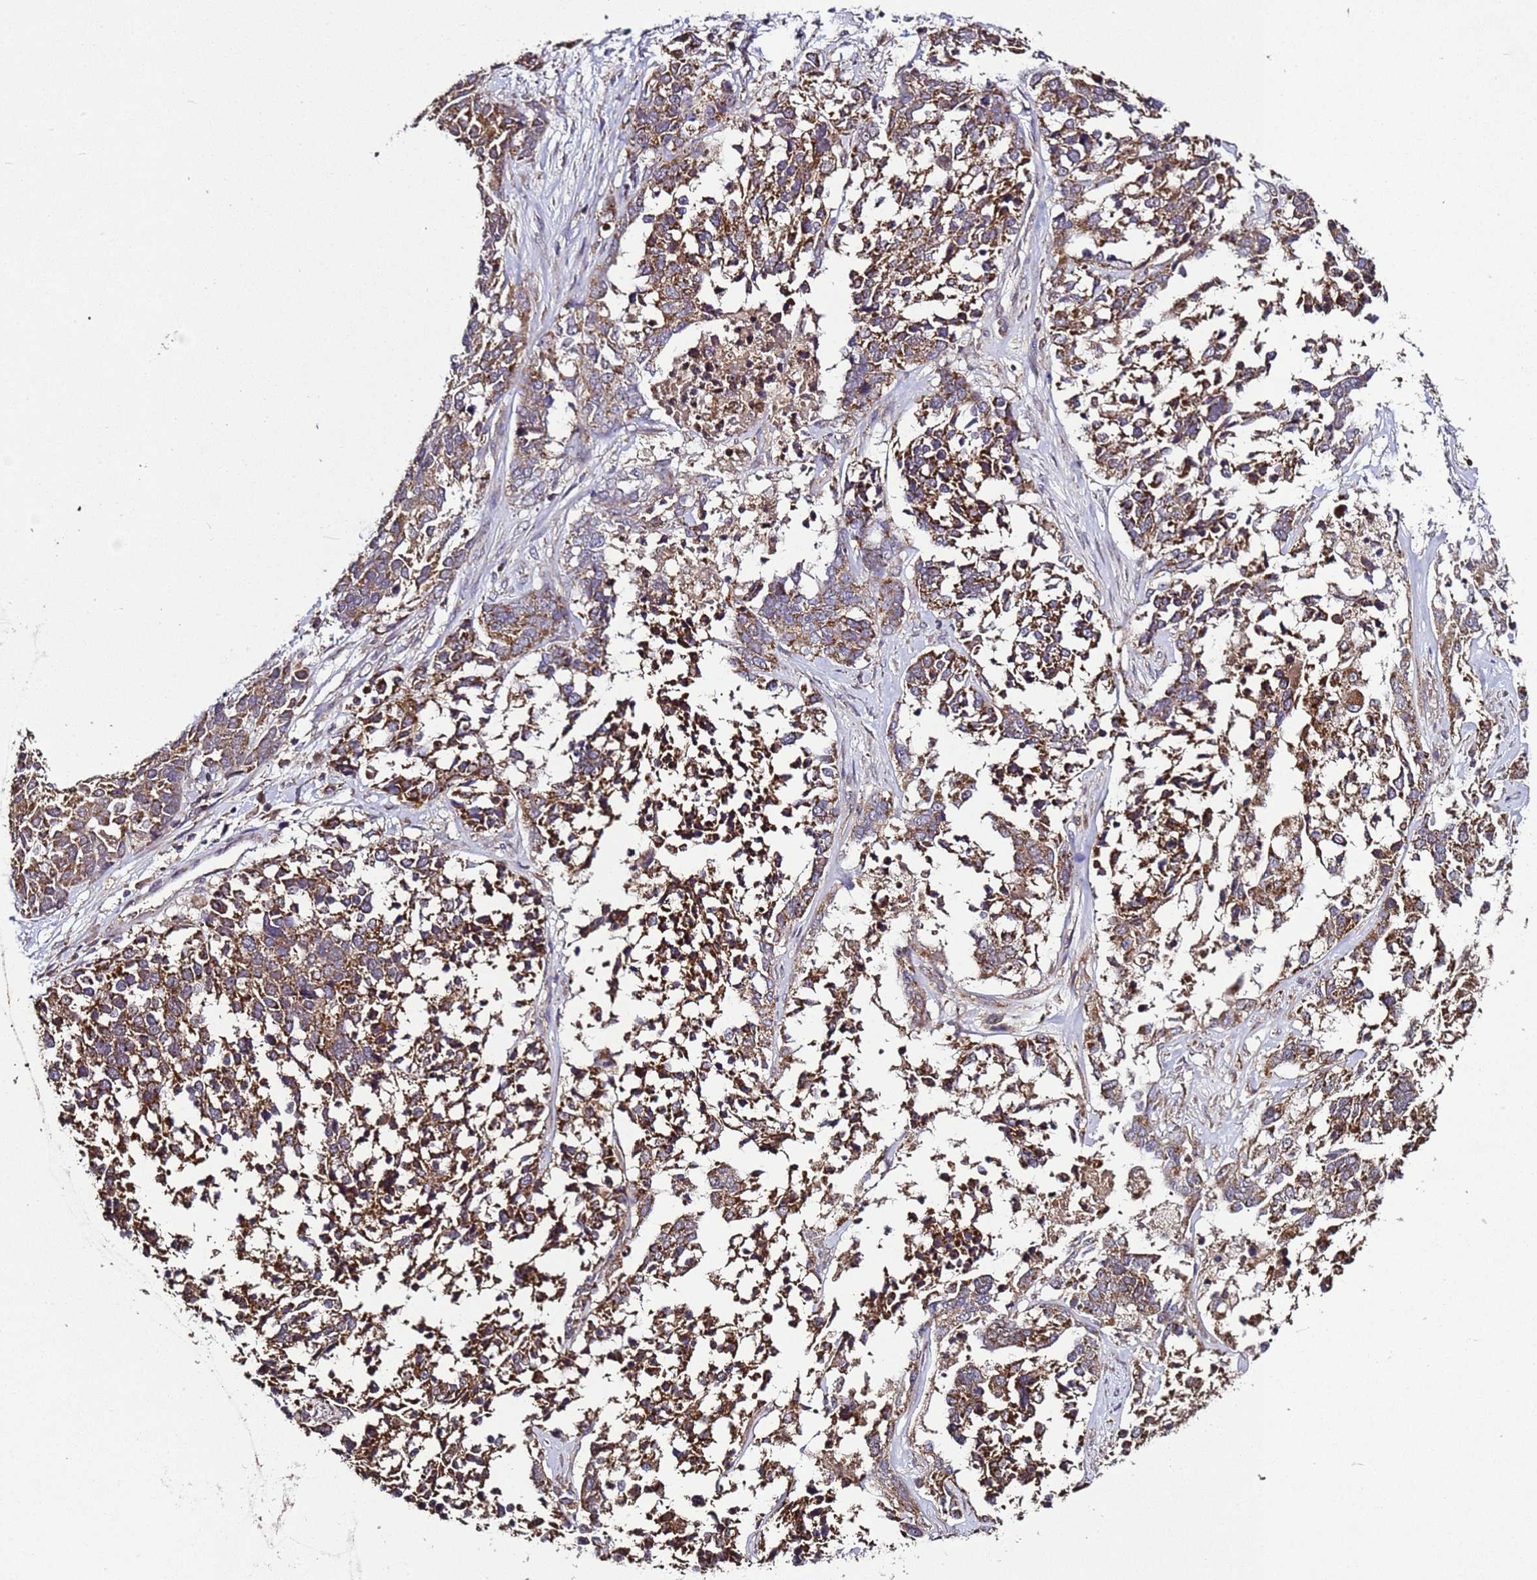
{"staining": {"intensity": "moderate", "quantity": ">75%", "location": "cytoplasmic/membranous"}, "tissue": "ovarian cancer", "cell_type": "Tumor cells", "image_type": "cancer", "snomed": [{"axis": "morphology", "description": "Cystadenocarcinoma, serous, NOS"}, {"axis": "topography", "description": "Ovary"}], "caption": "Serous cystadenocarcinoma (ovarian) stained with a brown dye displays moderate cytoplasmic/membranous positive positivity in approximately >75% of tumor cells.", "gene": "HSPBAP1", "patient": {"sex": "female", "age": 44}}